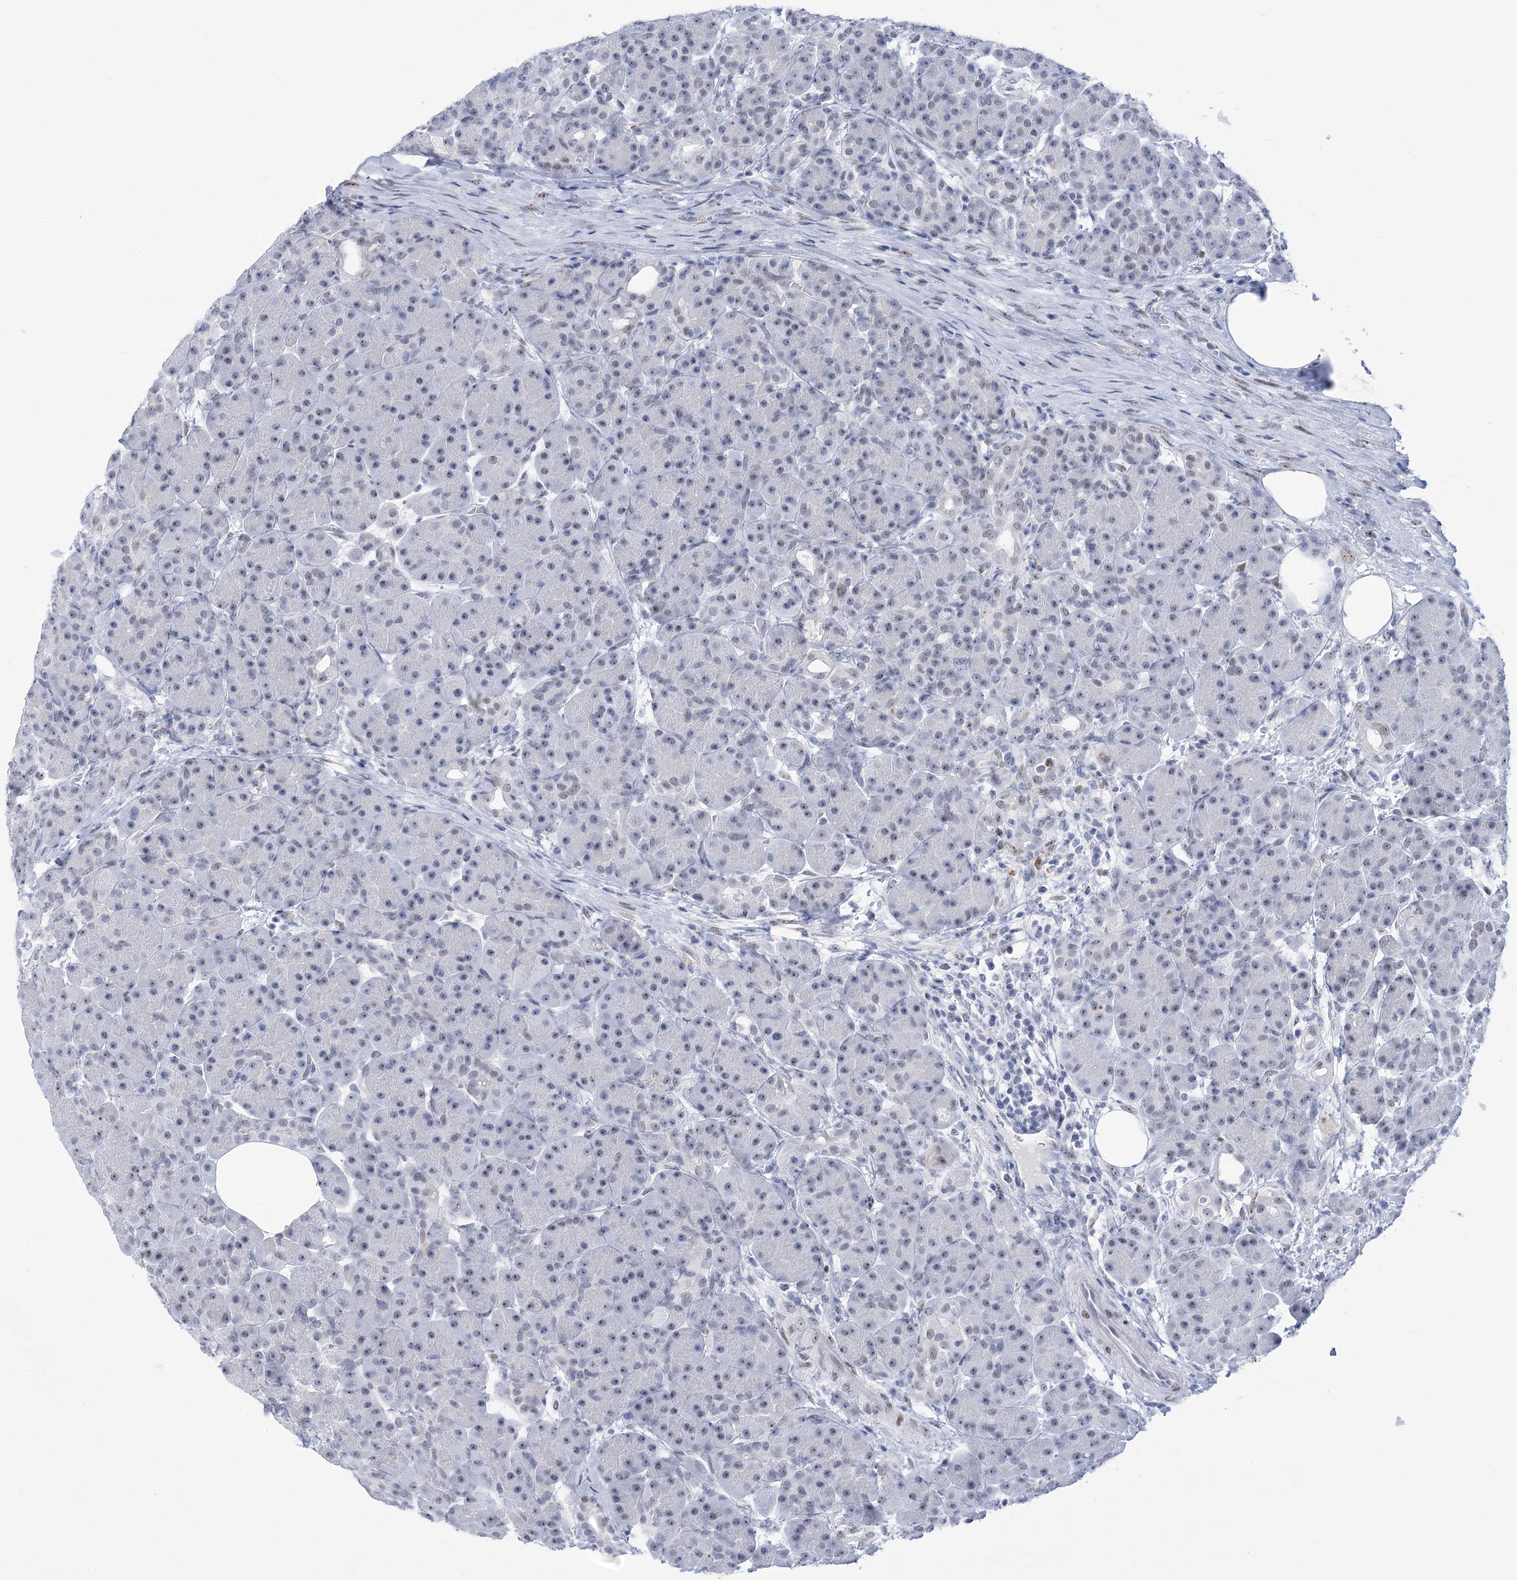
{"staining": {"intensity": "negative", "quantity": "none", "location": "none"}, "tissue": "pancreas", "cell_type": "Exocrine glandular cells", "image_type": "normal", "snomed": [{"axis": "morphology", "description": "Normal tissue, NOS"}, {"axis": "topography", "description": "Pancreas"}], "caption": "Immunohistochemistry (IHC) image of normal pancreas: human pancreas stained with DAB reveals no significant protein positivity in exocrine glandular cells. Nuclei are stained in blue.", "gene": "HORMAD1", "patient": {"sex": "male", "age": 63}}